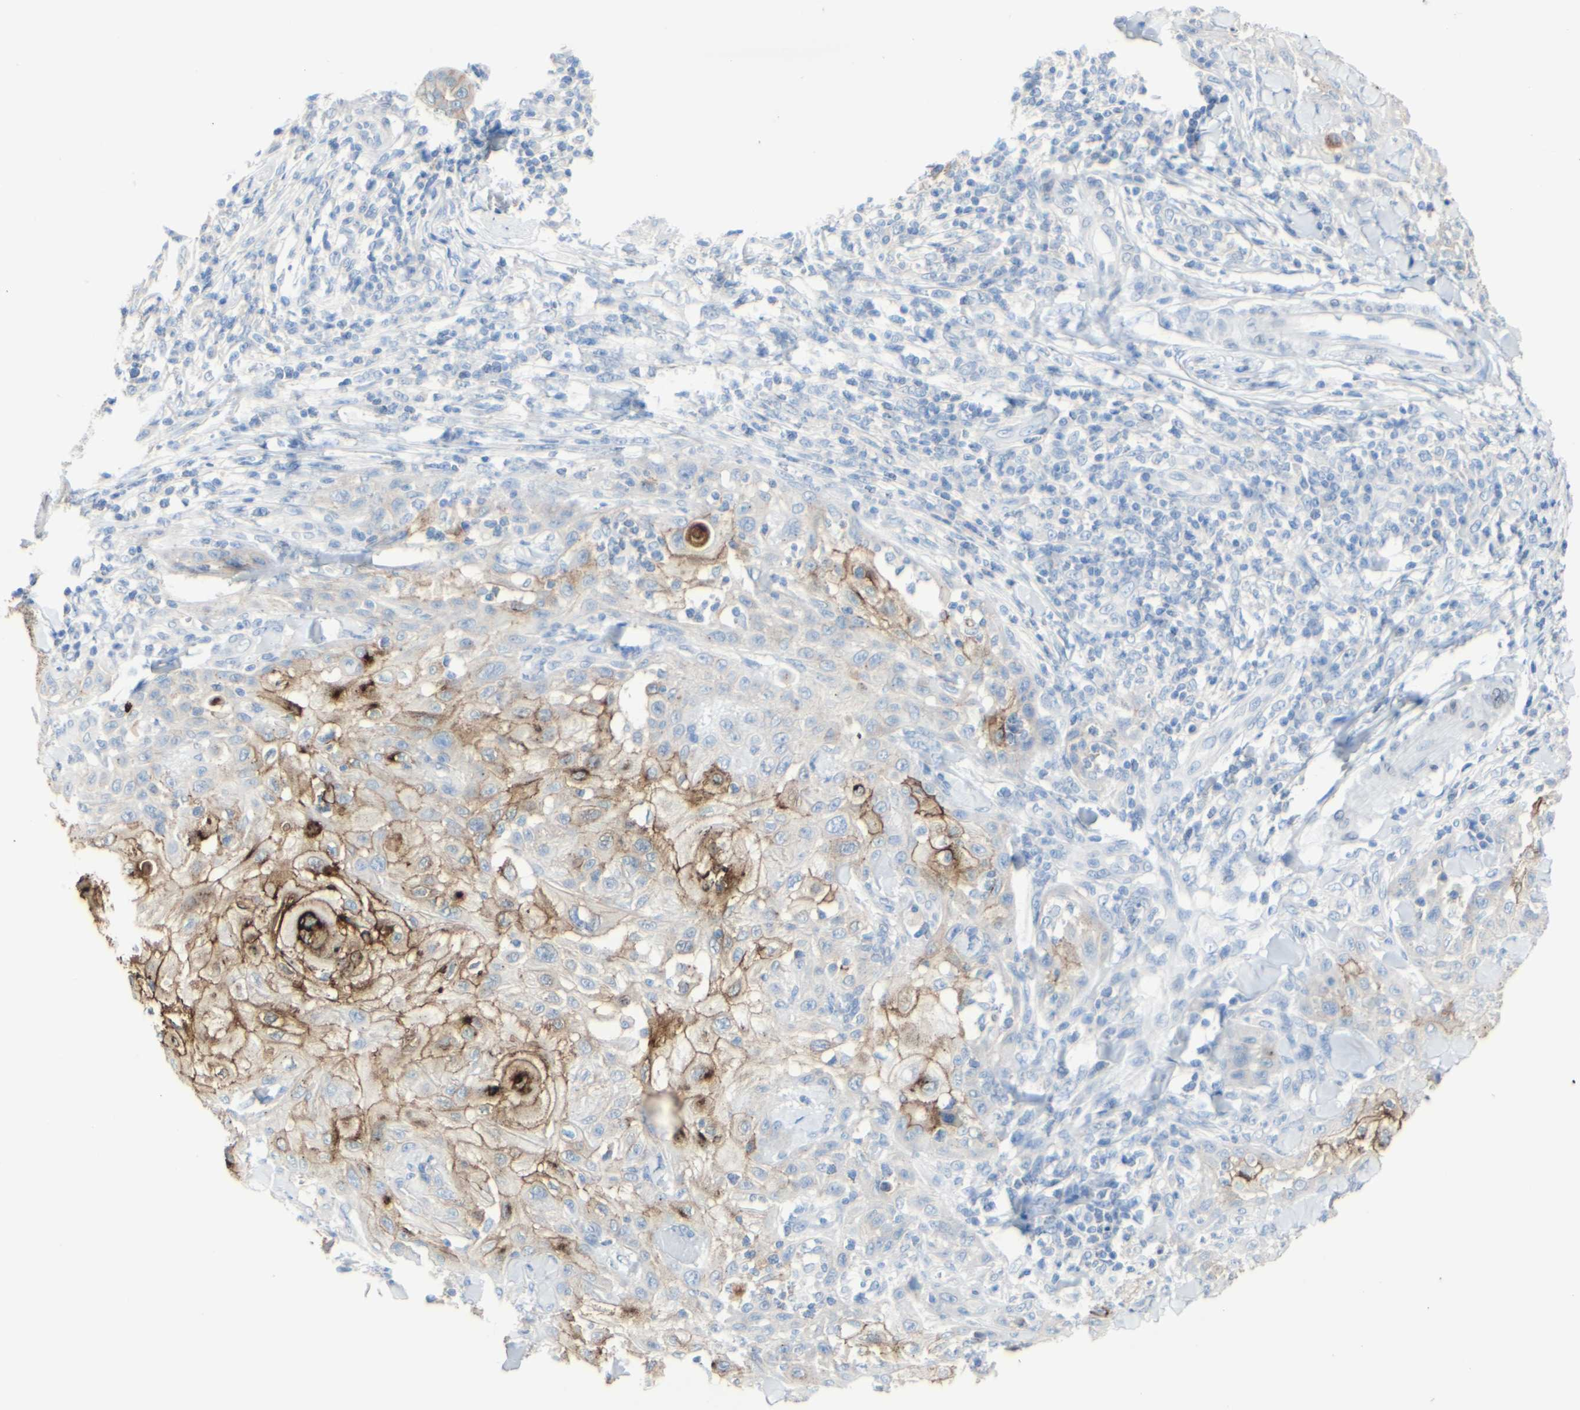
{"staining": {"intensity": "moderate", "quantity": ">75%", "location": "cytoplasmic/membranous"}, "tissue": "skin cancer", "cell_type": "Tumor cells", "image_type": "cancer", "snomed": [{"axis": "morphology", "description": "Squamous cell carcinoma, NOS"}, {"axis": "topography", "description": "Skin"}], "caption": "IHC of skin cancer (squamous cell carcinoma) shows medium levels of moderate cytoplasmic/membranous staining in approximately >75% of tumor cells.", "gene": "DSC2", "patient": {"sex": "male", "age": 24}}